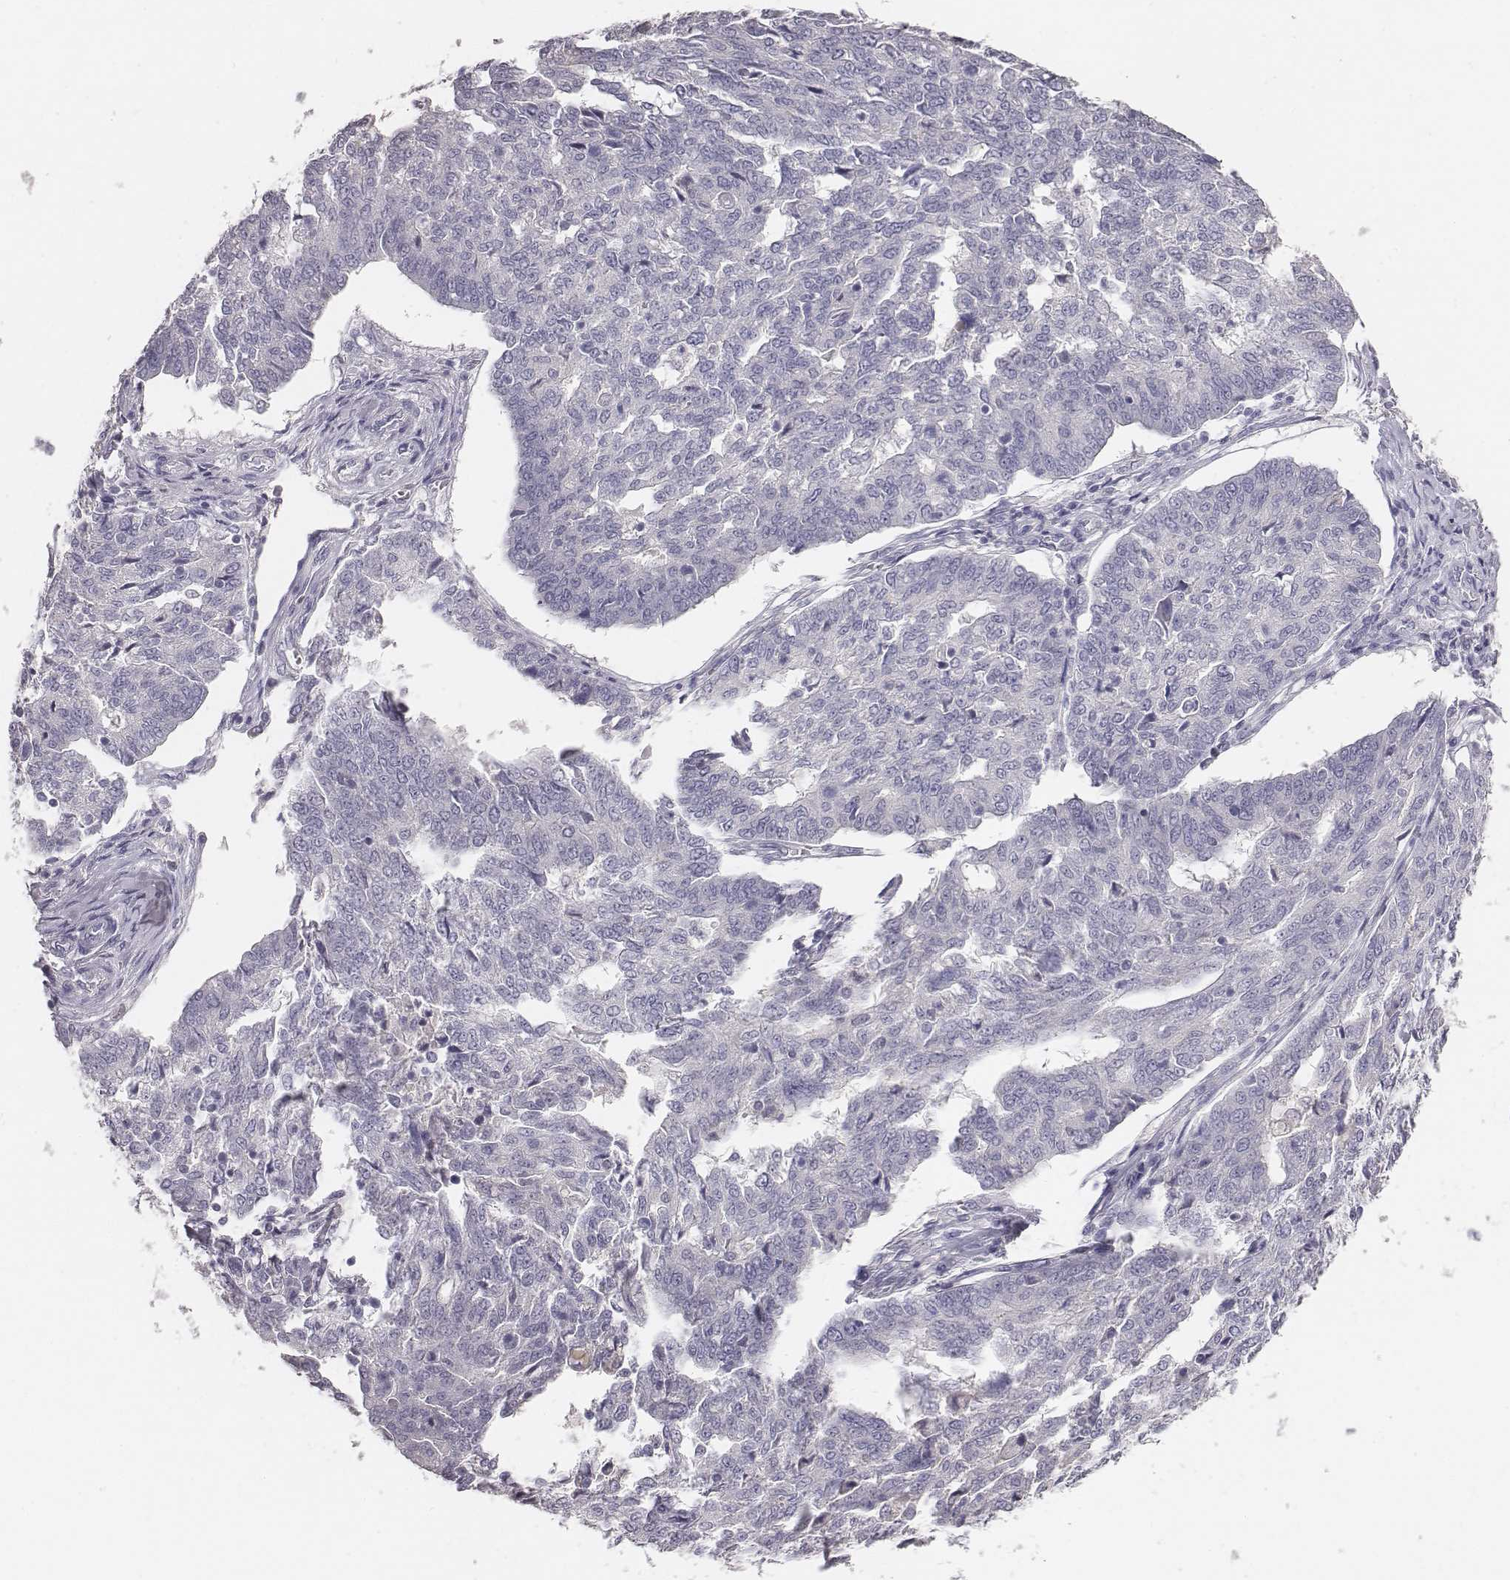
{"staining": {"intensity": "negative", "quantity": "none", "location": "none"}, "tissue": "ovarian cancer", "cell_type": "Tumor cells", "image_type": "cancer", "snomed": [{"axis": "morphology", "description": "Cystadenocarcinoma, serous, NOS"}, {"axis": "topography", "description": "Ovary"}], "caption": "Serous cystadenocarcinoma (ovarian) was stained to show a protein in brown. There is no significant staining in tumor cells.", "gene": "MYH6", "patient": {"sex": "female", "age": 67}}